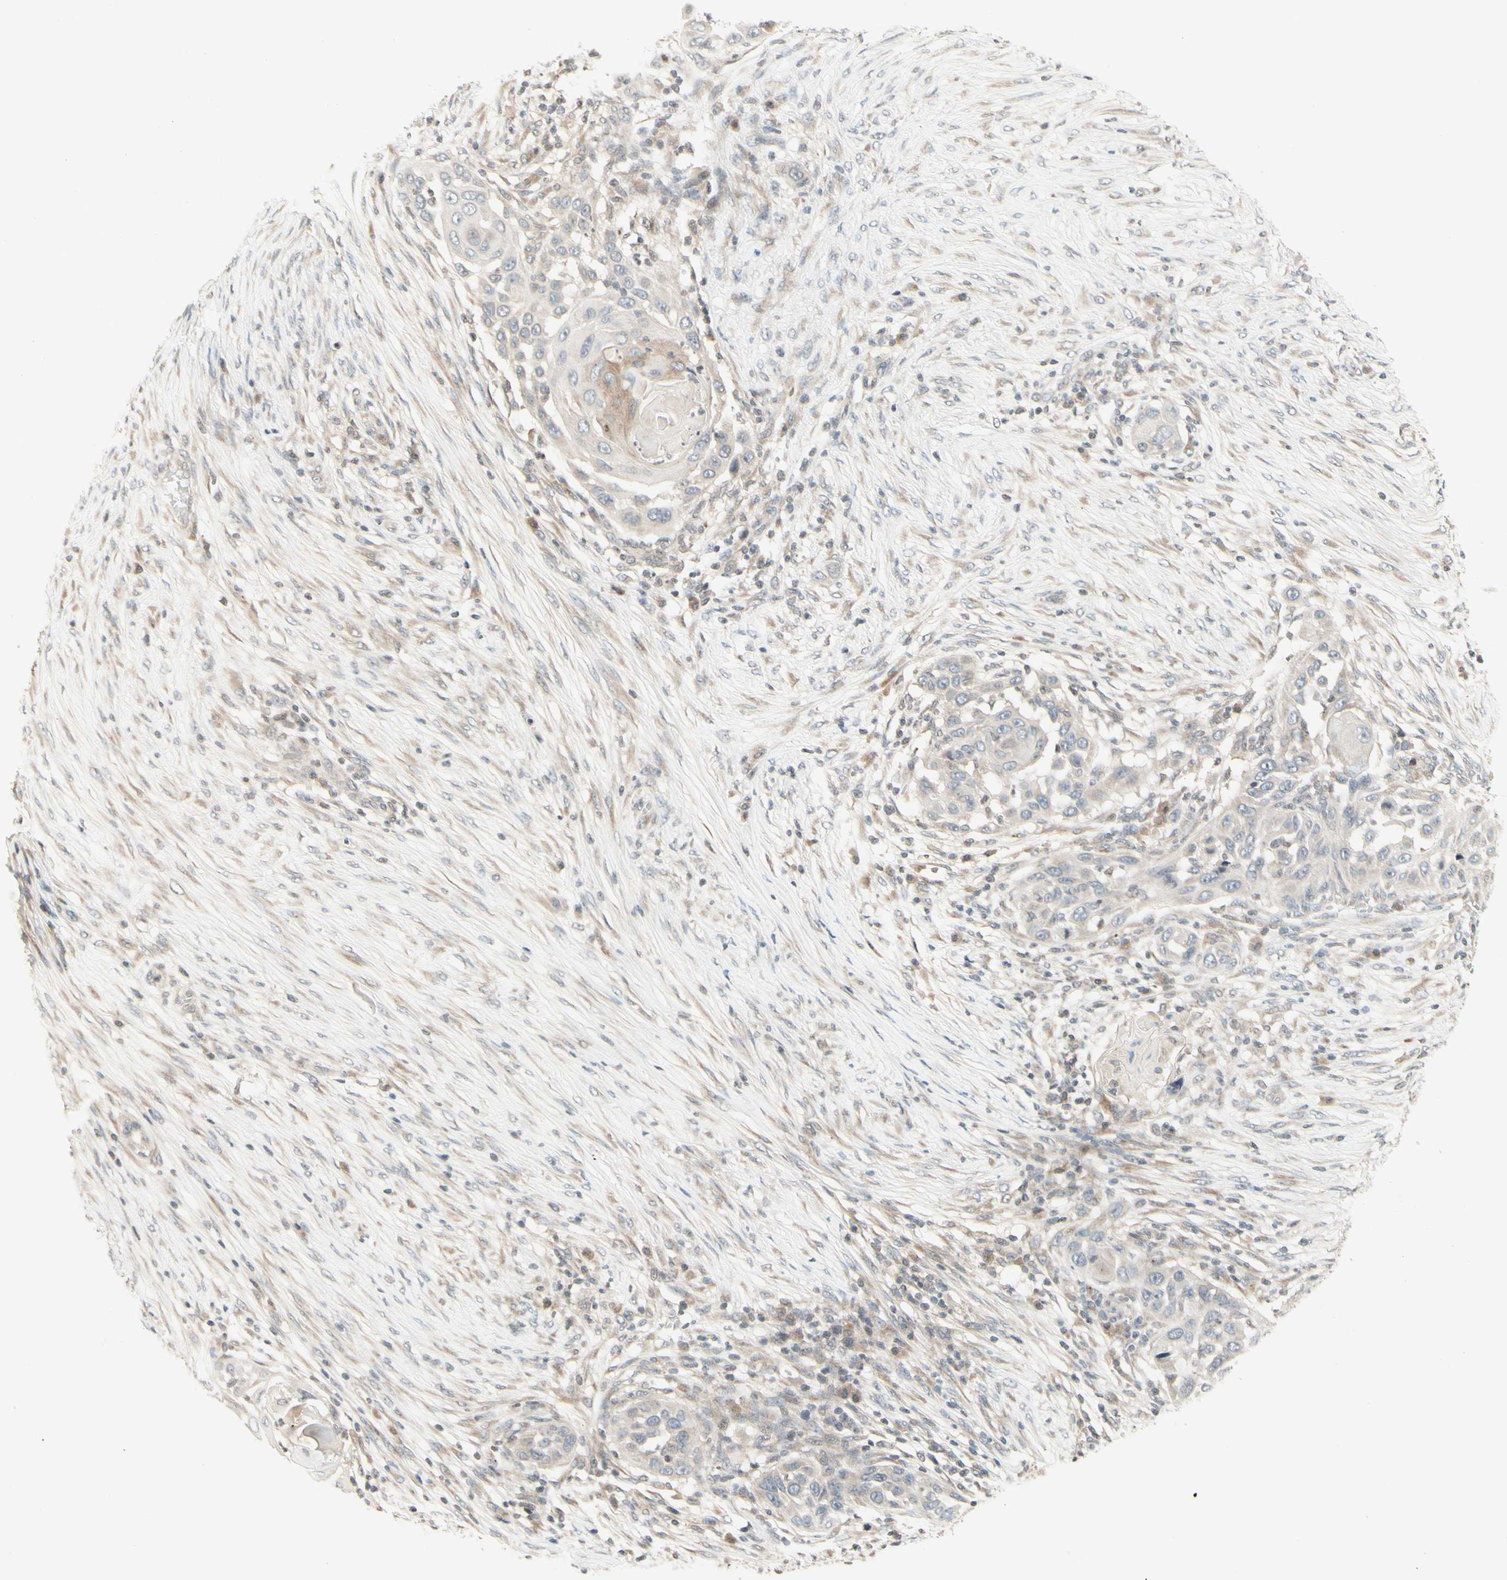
{"staining": {"intensity": "weak", "quantity": ">75%", "location": "cytoplasmic/membranous"}, "tissue": "skin cancer", "cell_type": "Tumor cells", "image_type": "cancer", "snomed": [{"axis": "morphology", "description": "Squamous cell carcinoma, NOS"}, {"axis": "topography", "description": "Skin"}], "caption": "Immunohistochemistry staining of skin squamous cell carcinoma, which displays low levels of weak cytoplasmic/membranous expression in approximately >75% of tumor cells indicating weak cytoplasmic/membranous protein positivity. The staining was performed using DAB (brown) for protein detection and nuclei were counterstained in hematoxylin (blue).", "gene": "ZW10", "patient": {"sex": "female", "age": 44}}